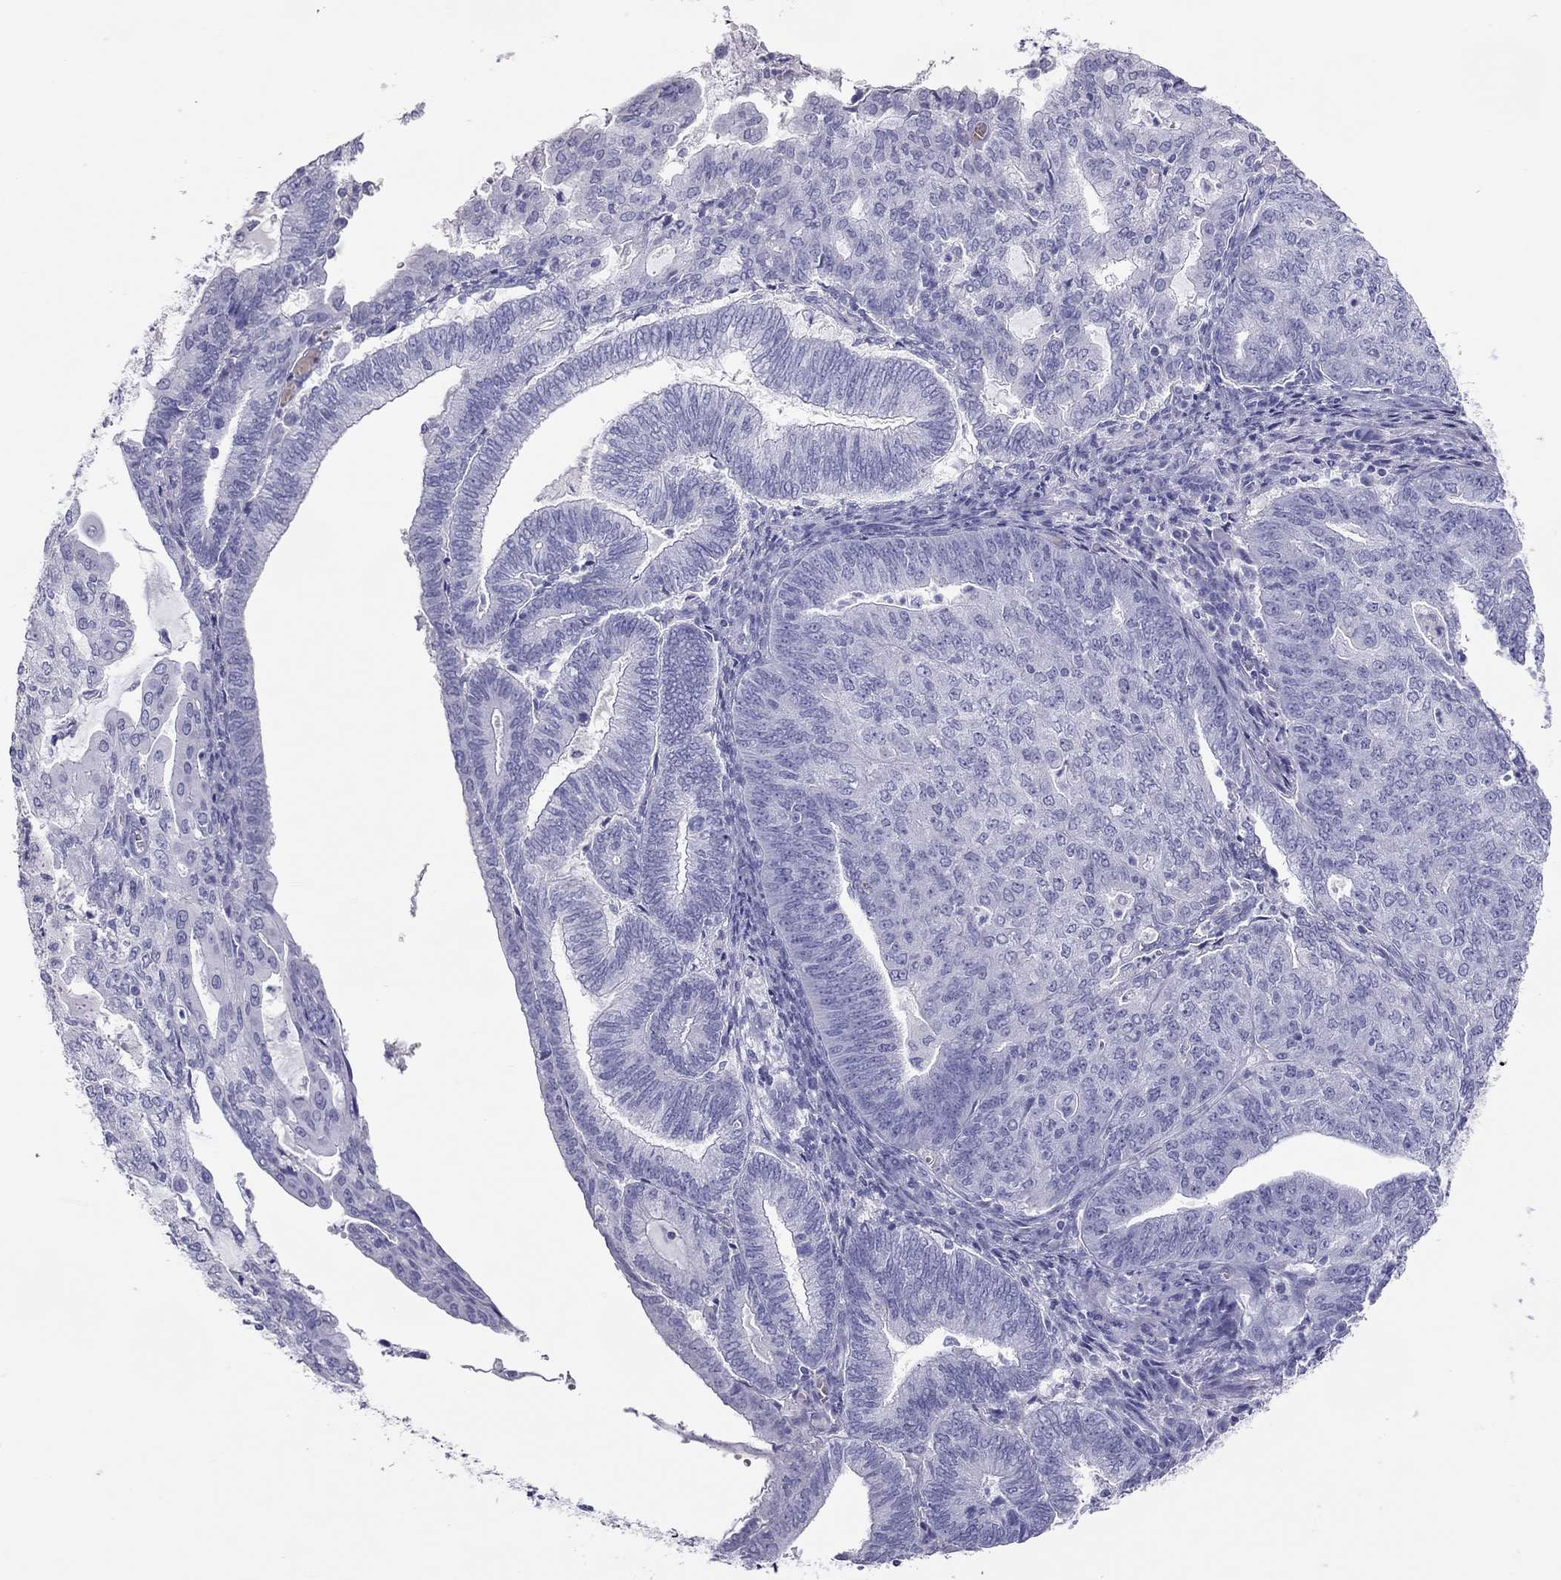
{"staining": {"intensity": "negative", "quantity": "none", "location": "none"}, "tissue": "endometrial cancer", "cell_type": "Tumor cells", "image_type": "cancer", "snomed": [{"axis": "morphology", "description": "Adenocarcinoma, NOS"}, {"axis": "topography", "description": "Endometrium"}], "caption": "High magnification brightfield microscopy of endometrial cancer (adenocarcinoma) stained with DAB (brown) and counterstained with hematoxylin (blue): tumor cells show no significant expression.", "gene": "TSHB", "patient": {"sex": "female", "age": 82}}